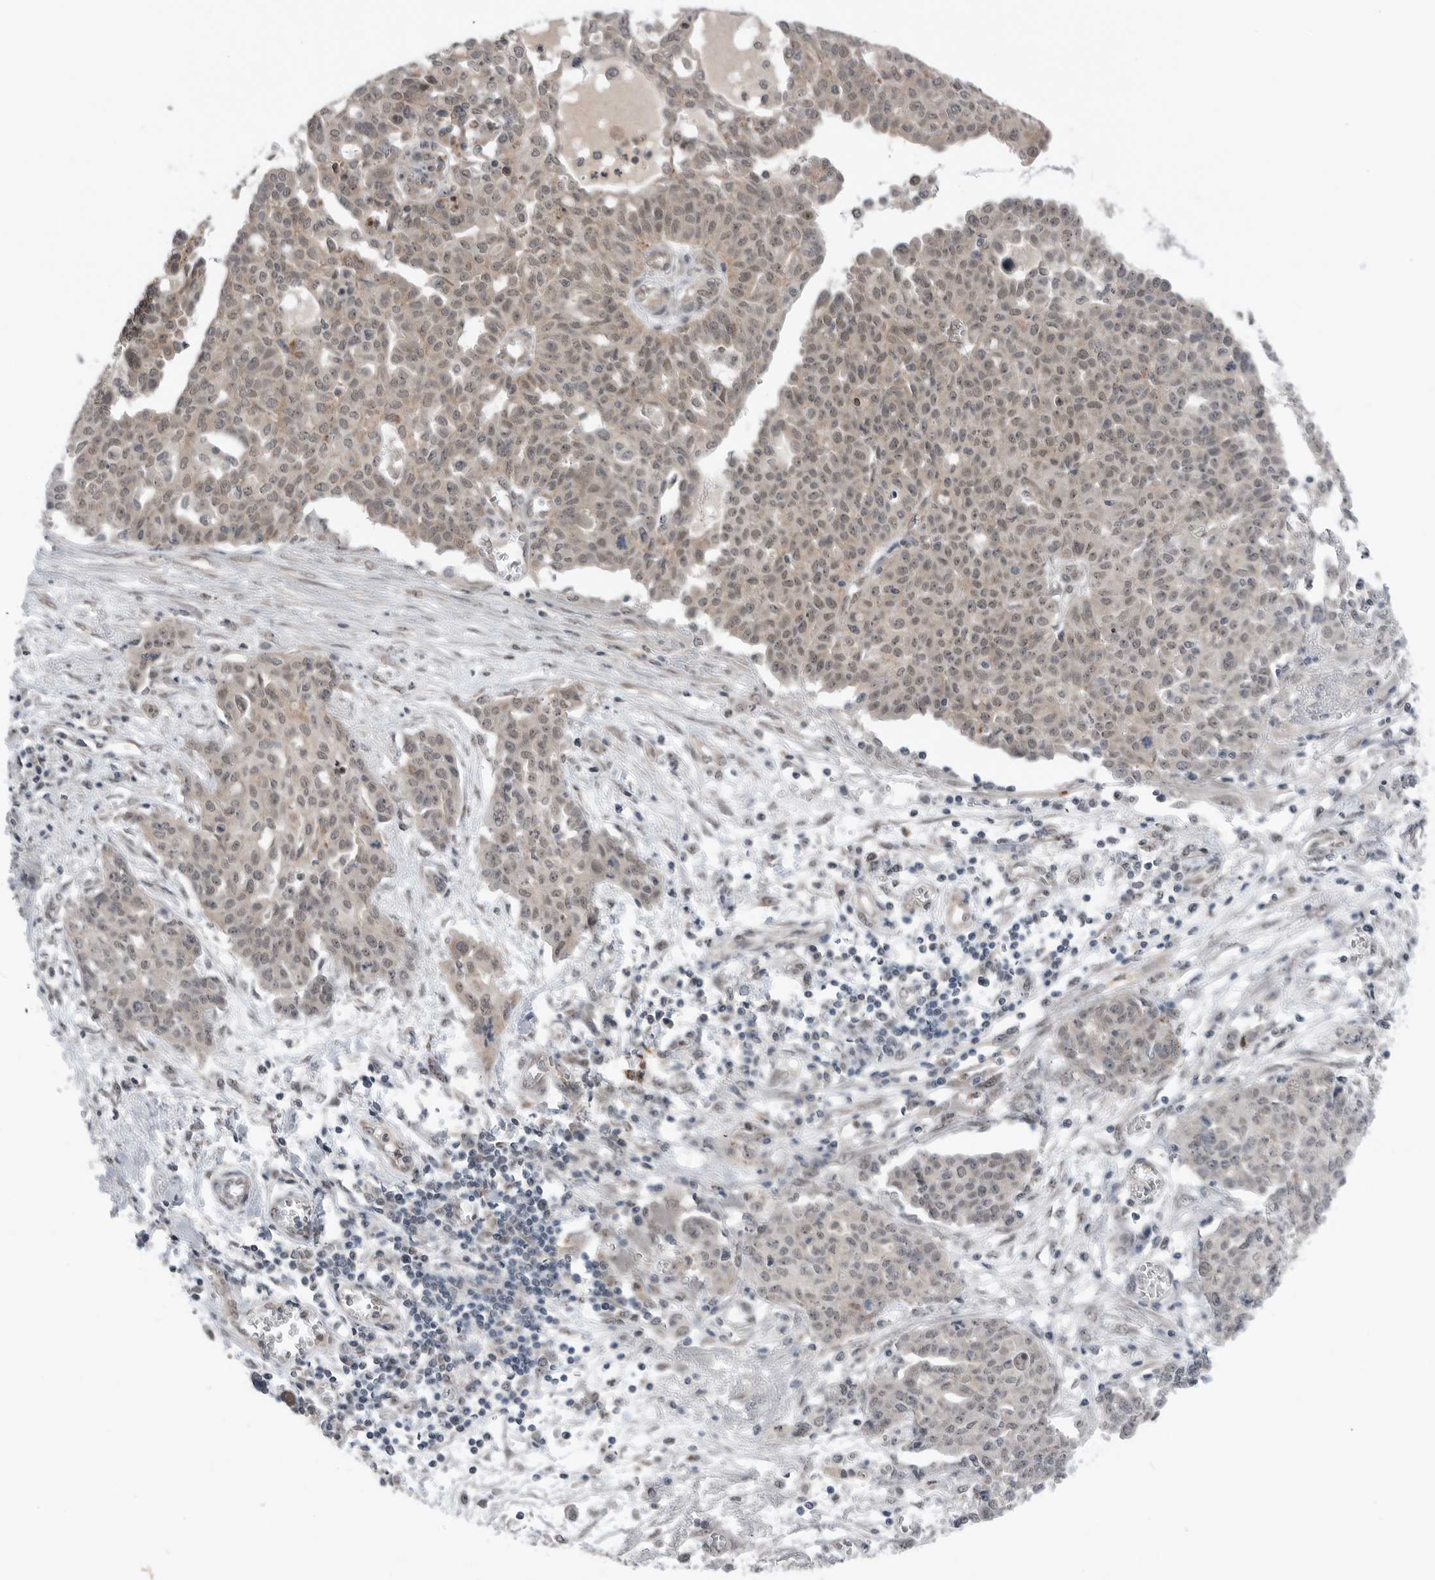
{"staining": {"intensity": "weak", "quantity": "<25%", "location": "cytoplasmic/membranous"}, "tissue": "ovarian cancer", "cell_type": "Tumor cells", "image_type": "cancer", "snomed": [{"axis": "morphology", "description": "Cystadenocarcinoma, serous, NOS"}, {"axis": "topography", "description": "Soft tissue"}, {"axis": "topography", "description": "Ovary"}], "caption": "Immunohistochemistry of human ovarian cancer displays no staining in tumor cells.", "gene": "NTAQ1", "patient": {"sex": "female", "age": 57}}